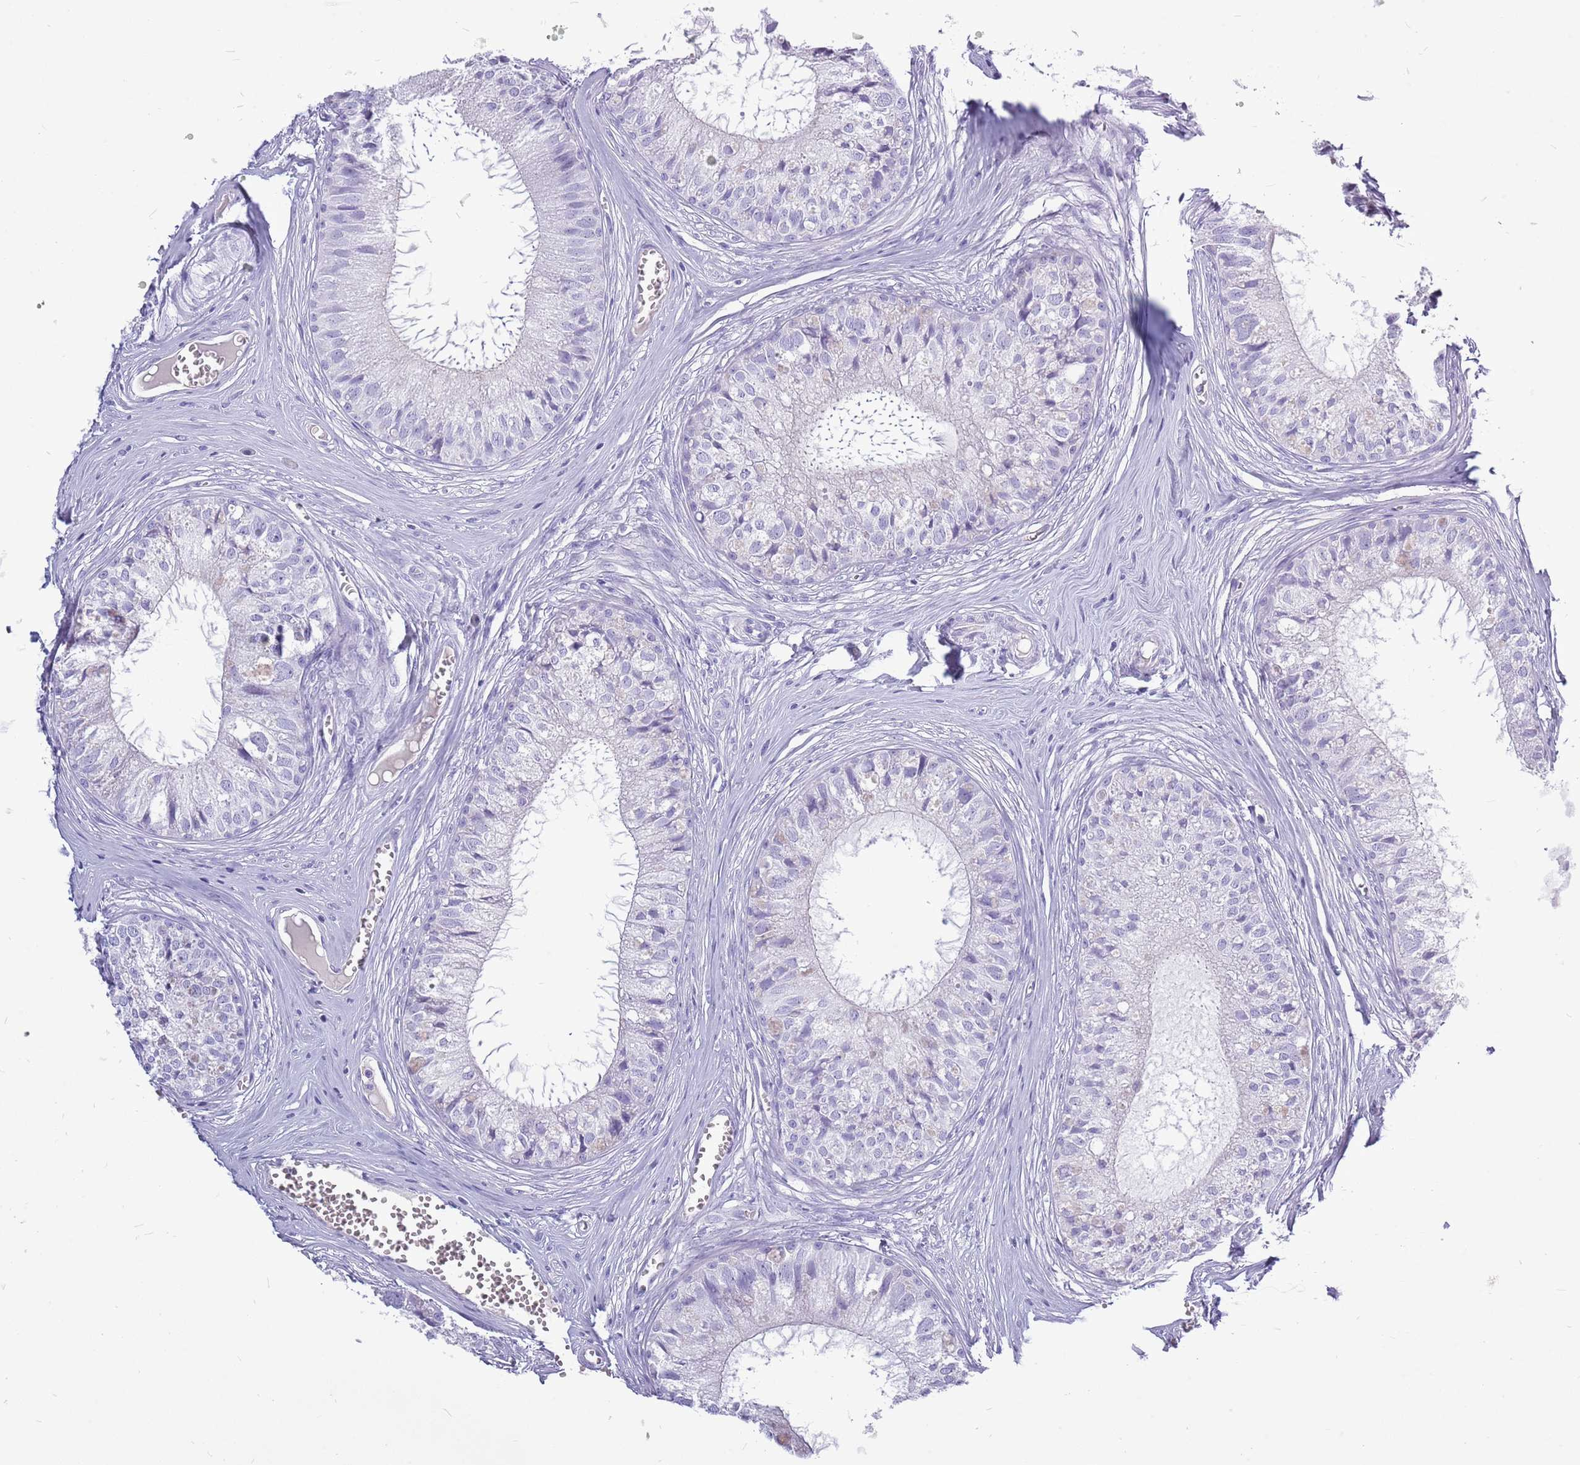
{"staining": {"intensity": "negative", "quantity": "none", "location": "none"}, "tissue": "epididymis", "cell_type": "Glandular cells", "image_type": "normal", "snomed": [{"axis": "morphology", "description": "Normal tissue, NOS"}, {"axis": "topography", "description": "Epididymis"}], "caption": "High power microscopy image of an immunohistochemistry histopathology image of unremarkable epididymis, revealing no significant positivity in glandular cells. The staining was performed using DAB to visualize the protein expression in brown, while the nuclei were stained in blue with hematoxylin (Magnification: 20x).", "gene": "ZNF425", "patient": {"sex": "male", "age": 36}}